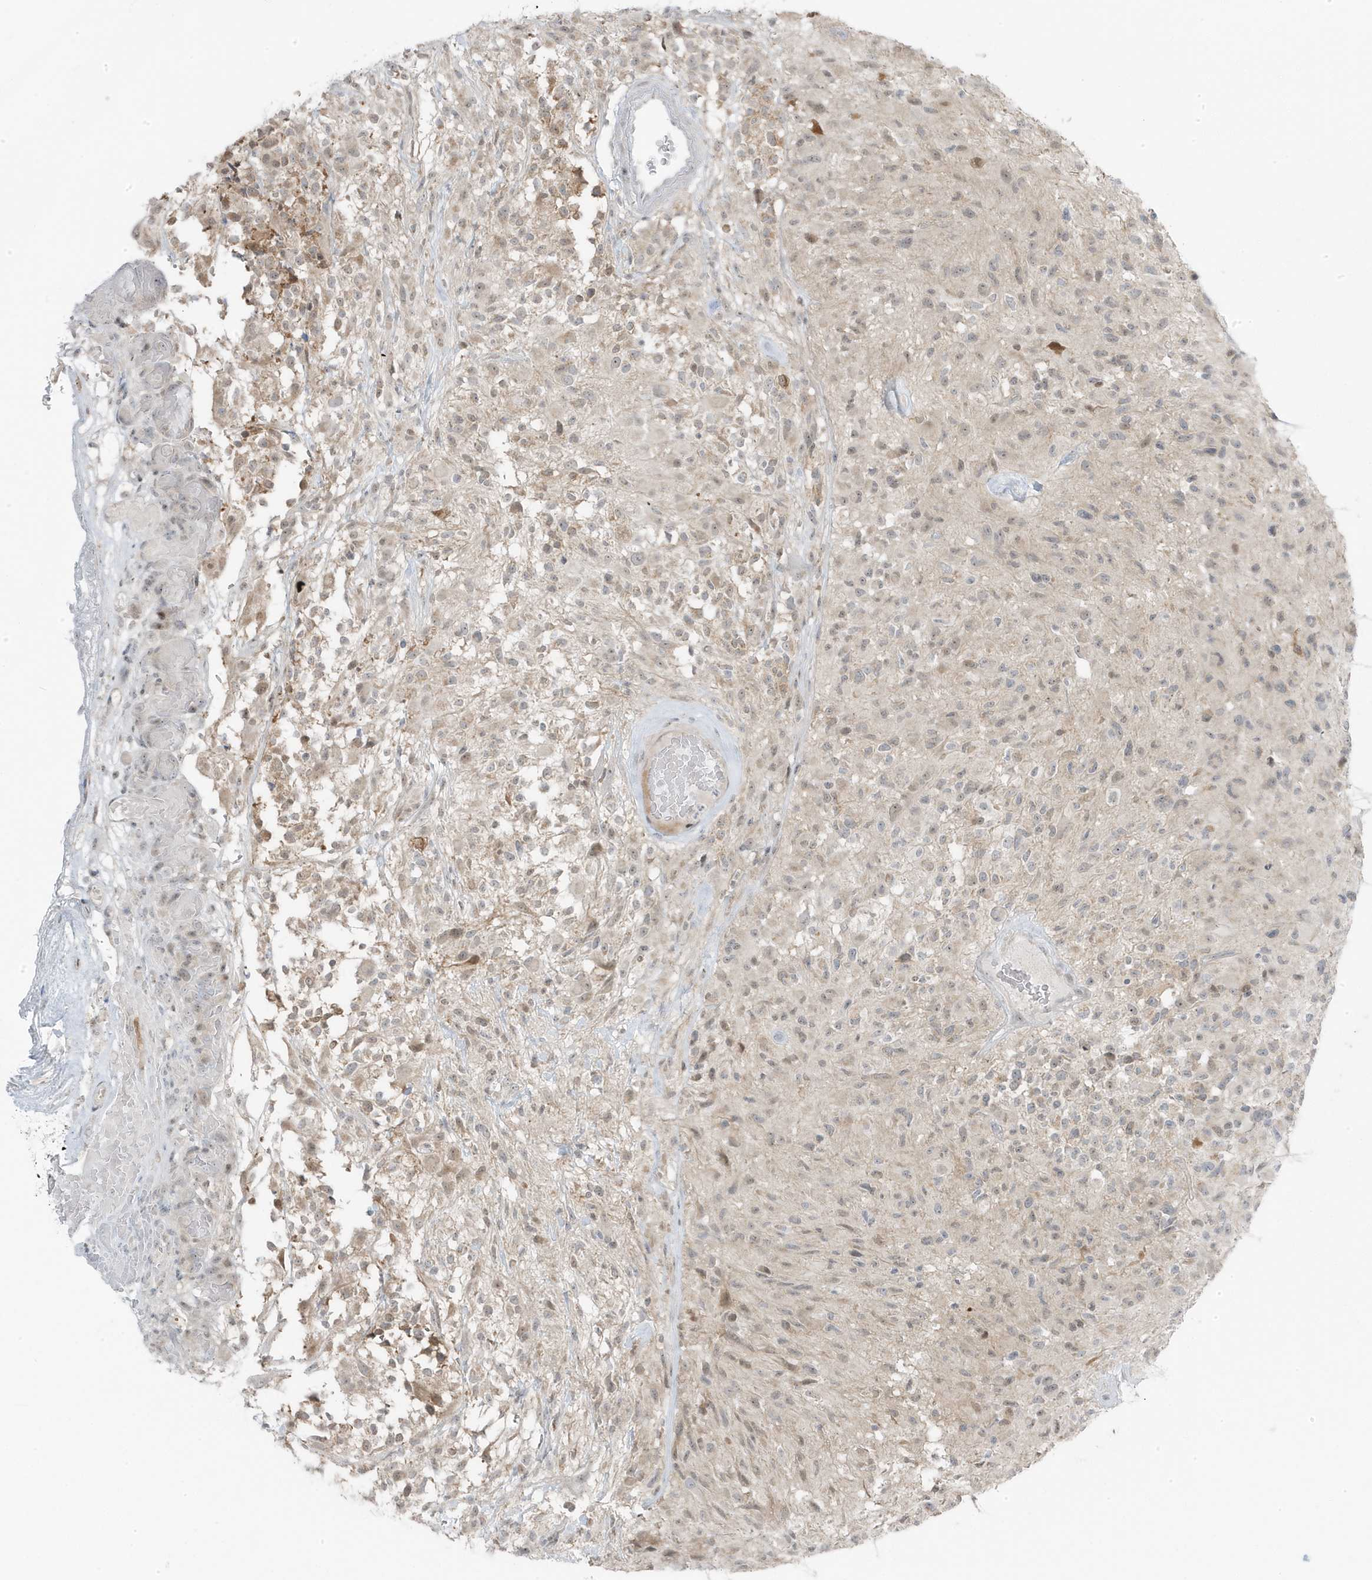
{"staining": {"intensity": "weak", "quantity": "25%-75%", "location": "nuclear"}, "tissue": "glioma", "cell_type": "Tumor cells", "image_type": "cancer", "snomed": [{"axis": "morphology", "description": "Glioma, malignant, High grade"}, {"axis": "morphology", "description": "Glioblastoma, NOS"}, {"axis": "topography", "description": "Brain"}], "caption": "Glioblastoma was stained to show a protein in brown. There is low levels of weak nuclear staining in approximately 25%-75% of tumor cells.", "gene": "TSEN15", "patient": {"sex": "male", "age": 60}}